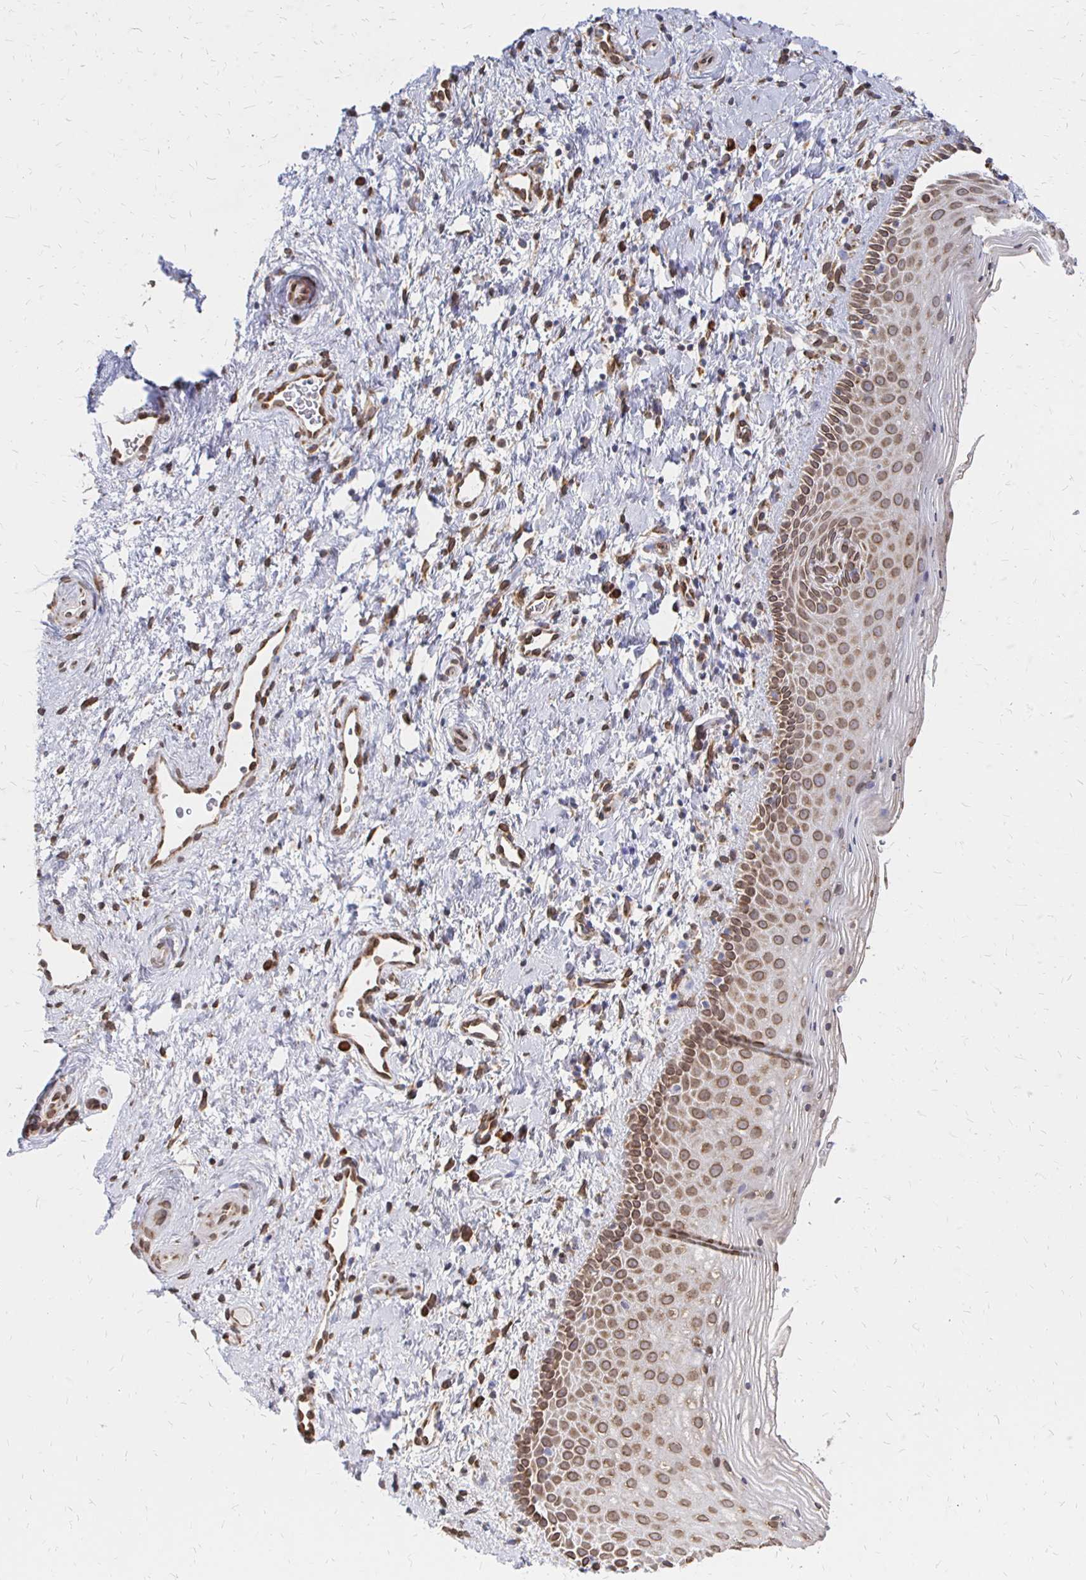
{"staining": {"intensity": "moderate", "quantity": ">75%", "location": "cytoplasmic/membranous,nuclear"}, "tissue": "vagina", "cell_type": "Squamous epithelial cells", "image_type": "normal", "snomed": [{"axis": "morphology", "description": "Normal tissue, NOS"}, {"axis": "topography", "description": "Vagina"}], "caption": "Protein expression analysis of normal vagina shows moderate cytoplasmic/membranous,nuclear positivity in approximately >75% of squamous epithelial cells.", "gene": "PELI3", "patient": {"sex": "female", "age": 51}}